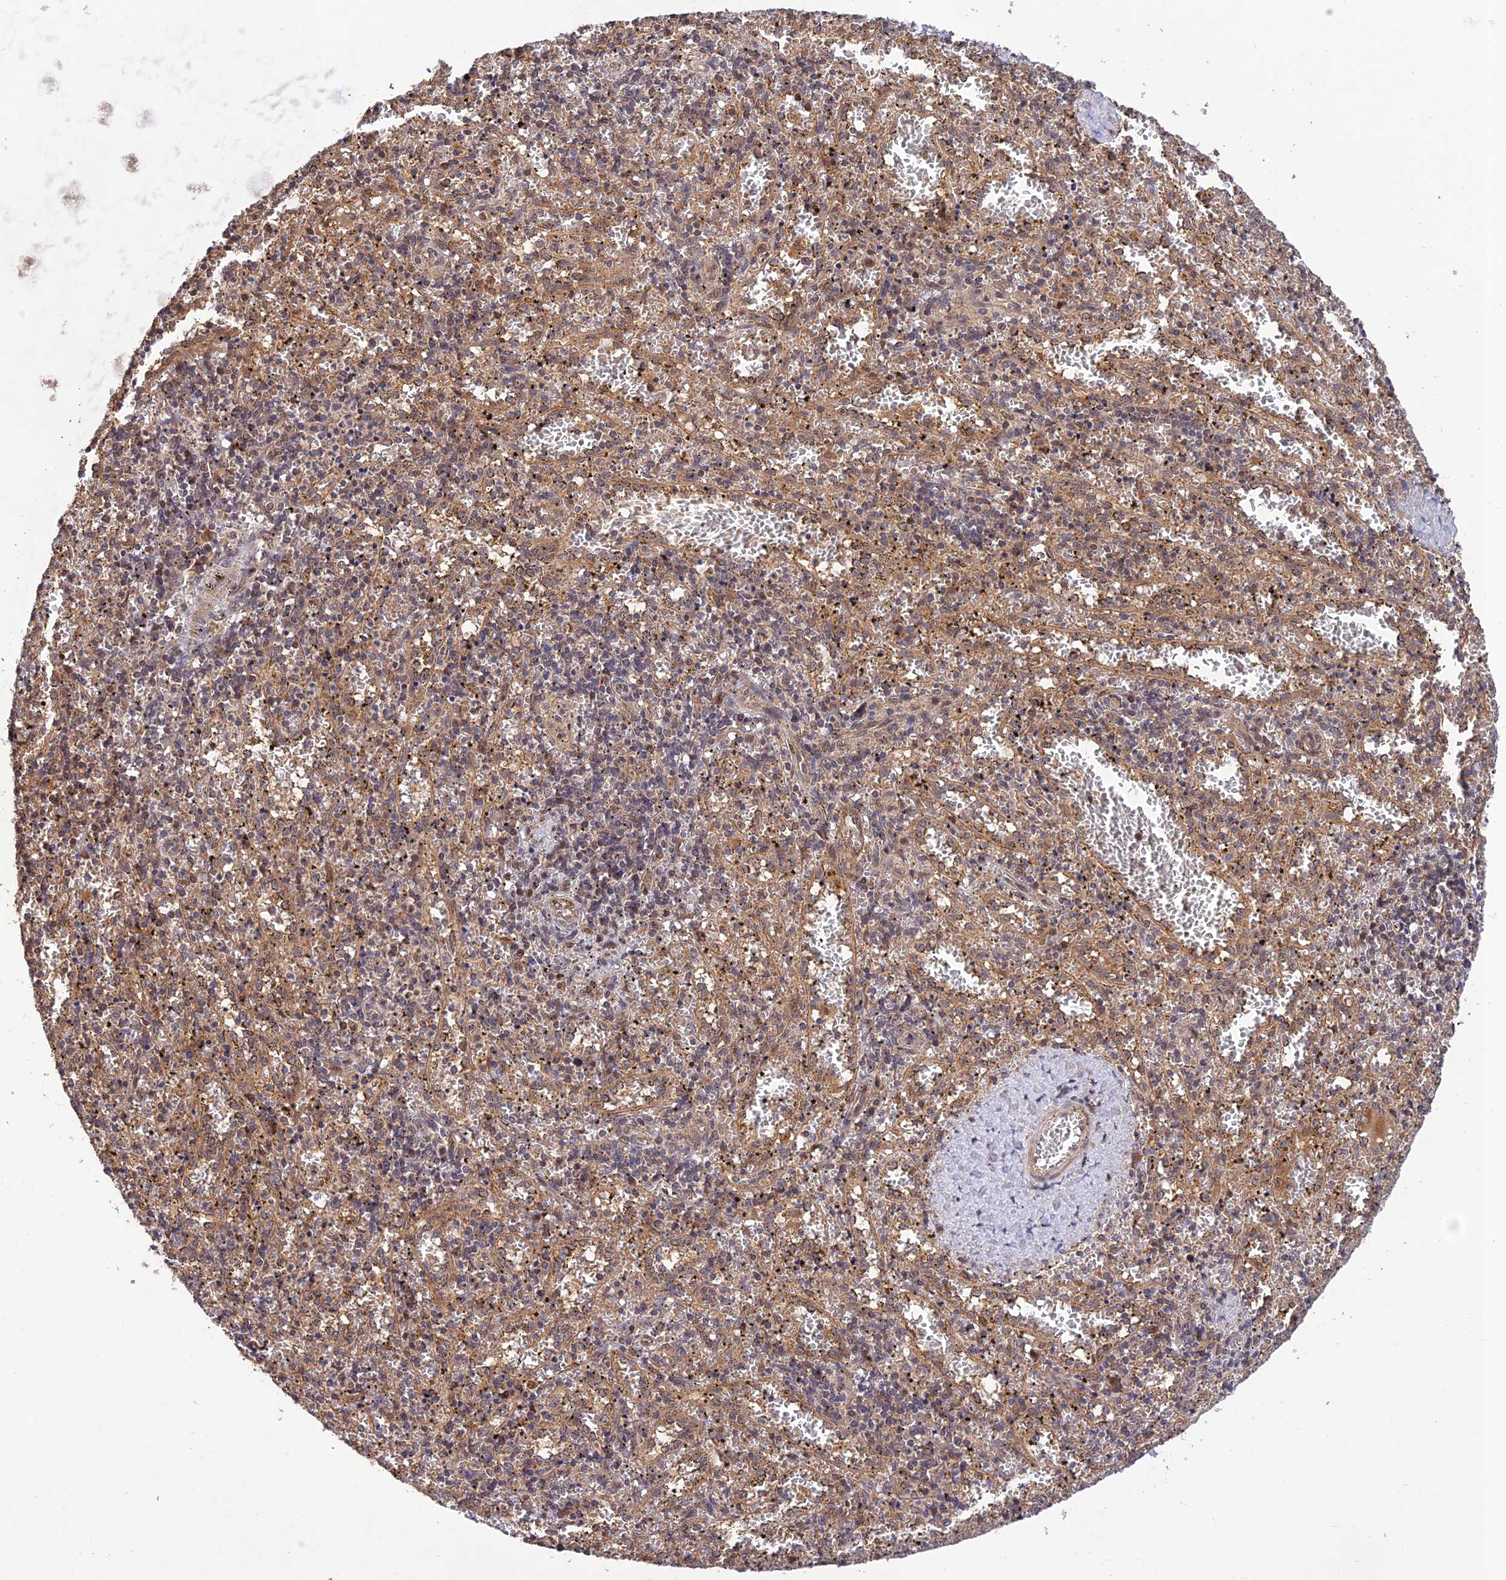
{"staining": {"intensity": "weak", "quantity": "<25%", "location": "nuclear"}, "tissue": "spleen", "cell_type": "Cells in red pulp", "image_type": "normal", "snomed": [{"axis": "morphology", "description": "Normal tissue, NOS"}, {"axis": "topography", "description": "Spleen"}], "caption": "Cells in red pulp are negative for brown protein staining in unremarkable spleen. (DAB (3,3'-diaminobenzidine) immunohistochemistry, high magnification).", "gene": "REV1", "patient": {"sex": "male", "age": 11}}